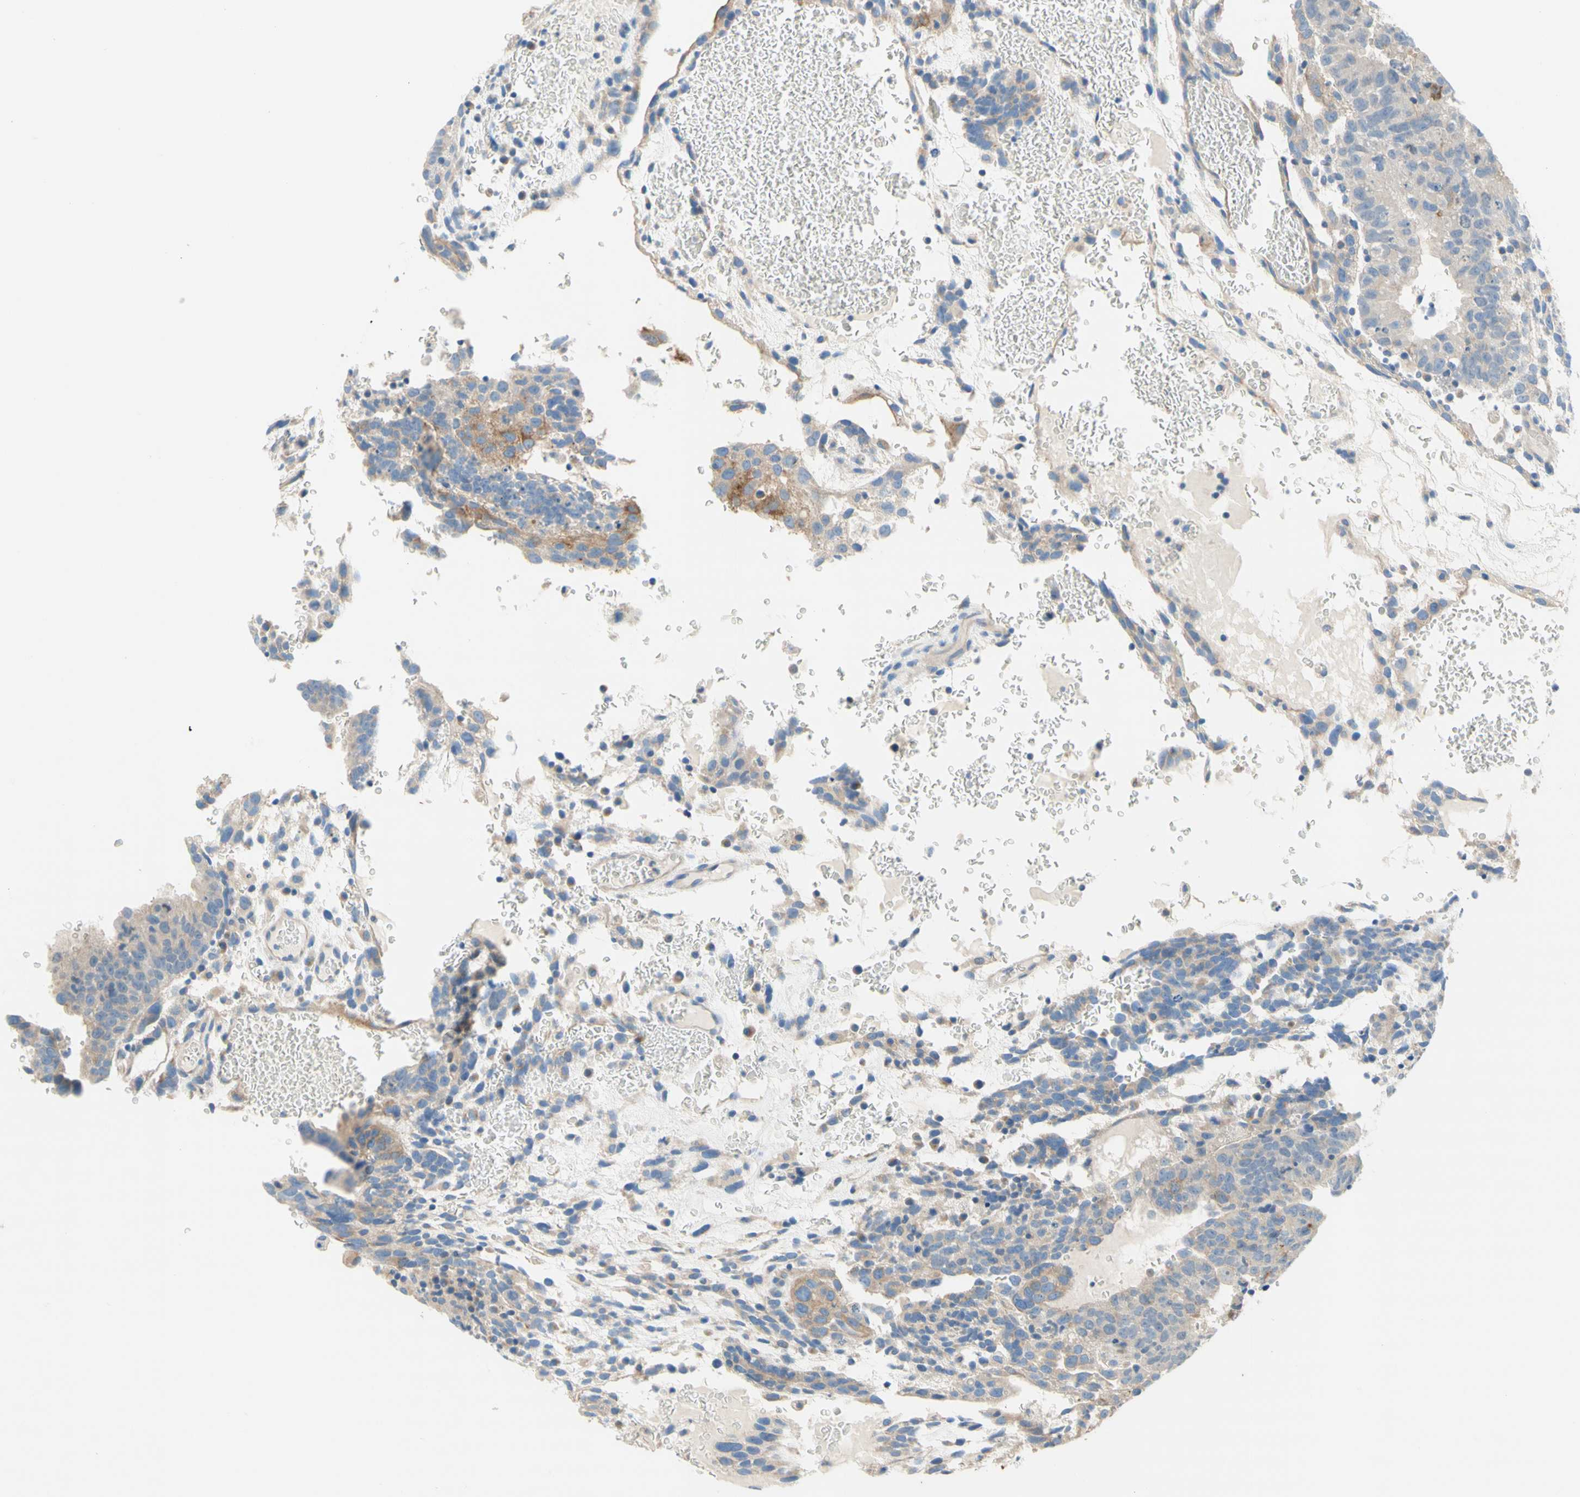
{"staining": {"intensity": "moderate", "quantity": "<25%", "location": "cytoplasmic/membranous"}, "tissue": "testis cancer", "cell_type": "Tumor cells", "image_type": "cancer", "snomed": [{"axis": "morphology", "description": "Seminoma, NOS"}, {"axis": "morphology", "description": "Carcinoma, Embryonal, NOS"}, {"axis": "topography", "description": "Testis"}], "caption": "Immunohistochemistry of human testis cancer (seminoma) shows low levels of moderate cytoplasmic/membranous positivity in about <25% of tumor cells. (DAB (3,3'-diaminobenzidine) IHC with brightfield microscopy, high magnification).", "gene": "F3", "patient": {"sex": "male", "age": 52}}